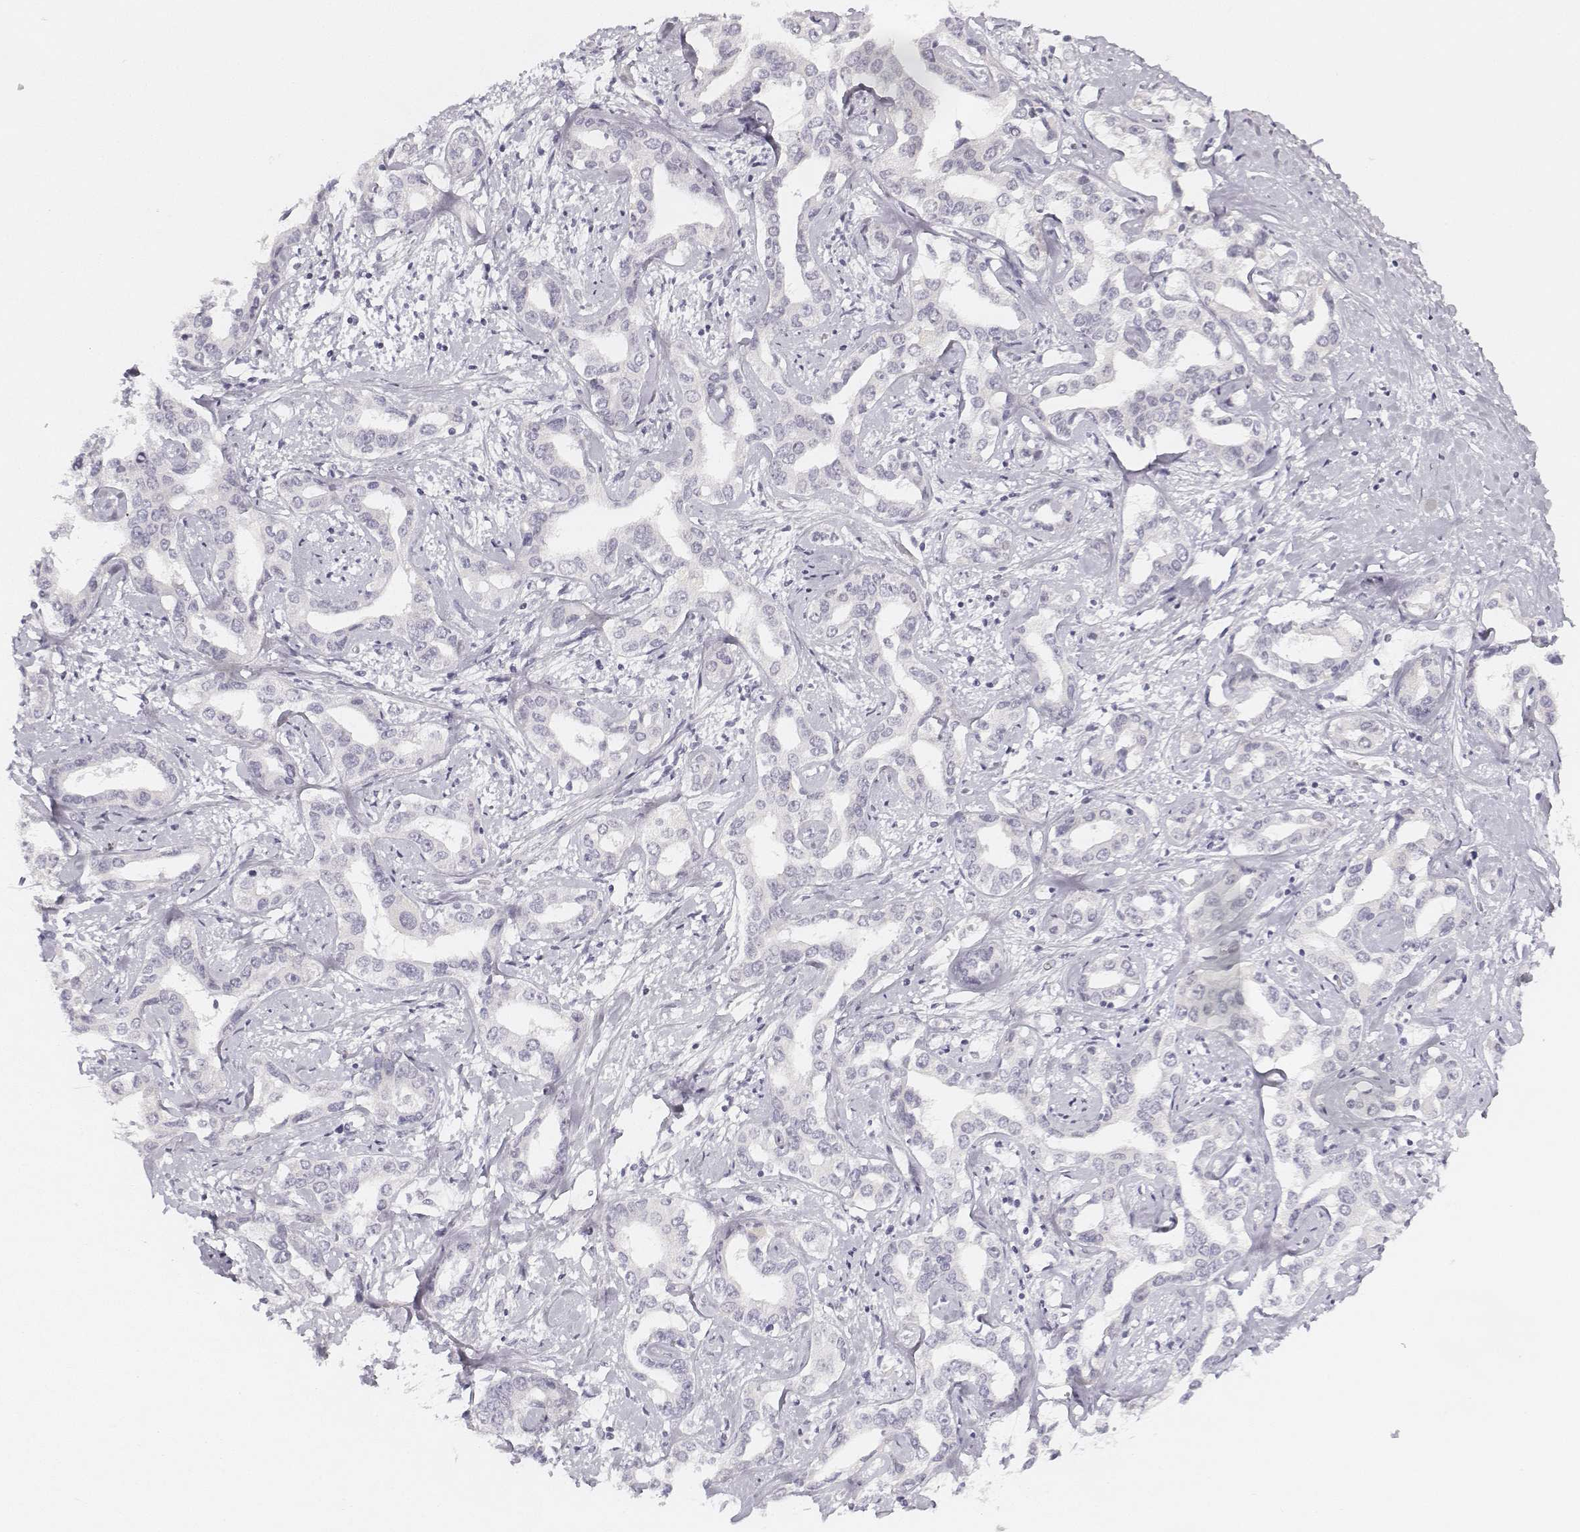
{"staining": {"intensity": "negative", "quantity": "none", "location": "none"}, "tissue": "liver cancer", "cell_type": "Tumor cells", "image_type": "cancer", "snomed": [{"axis": "morphology", "description": "Cholangiocarcinoma"}, {"axis": "topography", "description": "Liver"}], "caption": "DAB (3,3'-diaminobenzidine) immunohistochemical staining of liver cancer exhibits no significant positivity in tumor cells.", "gene": "KRTAP2-1", "patient": {"sex": "male", "age": 59}}